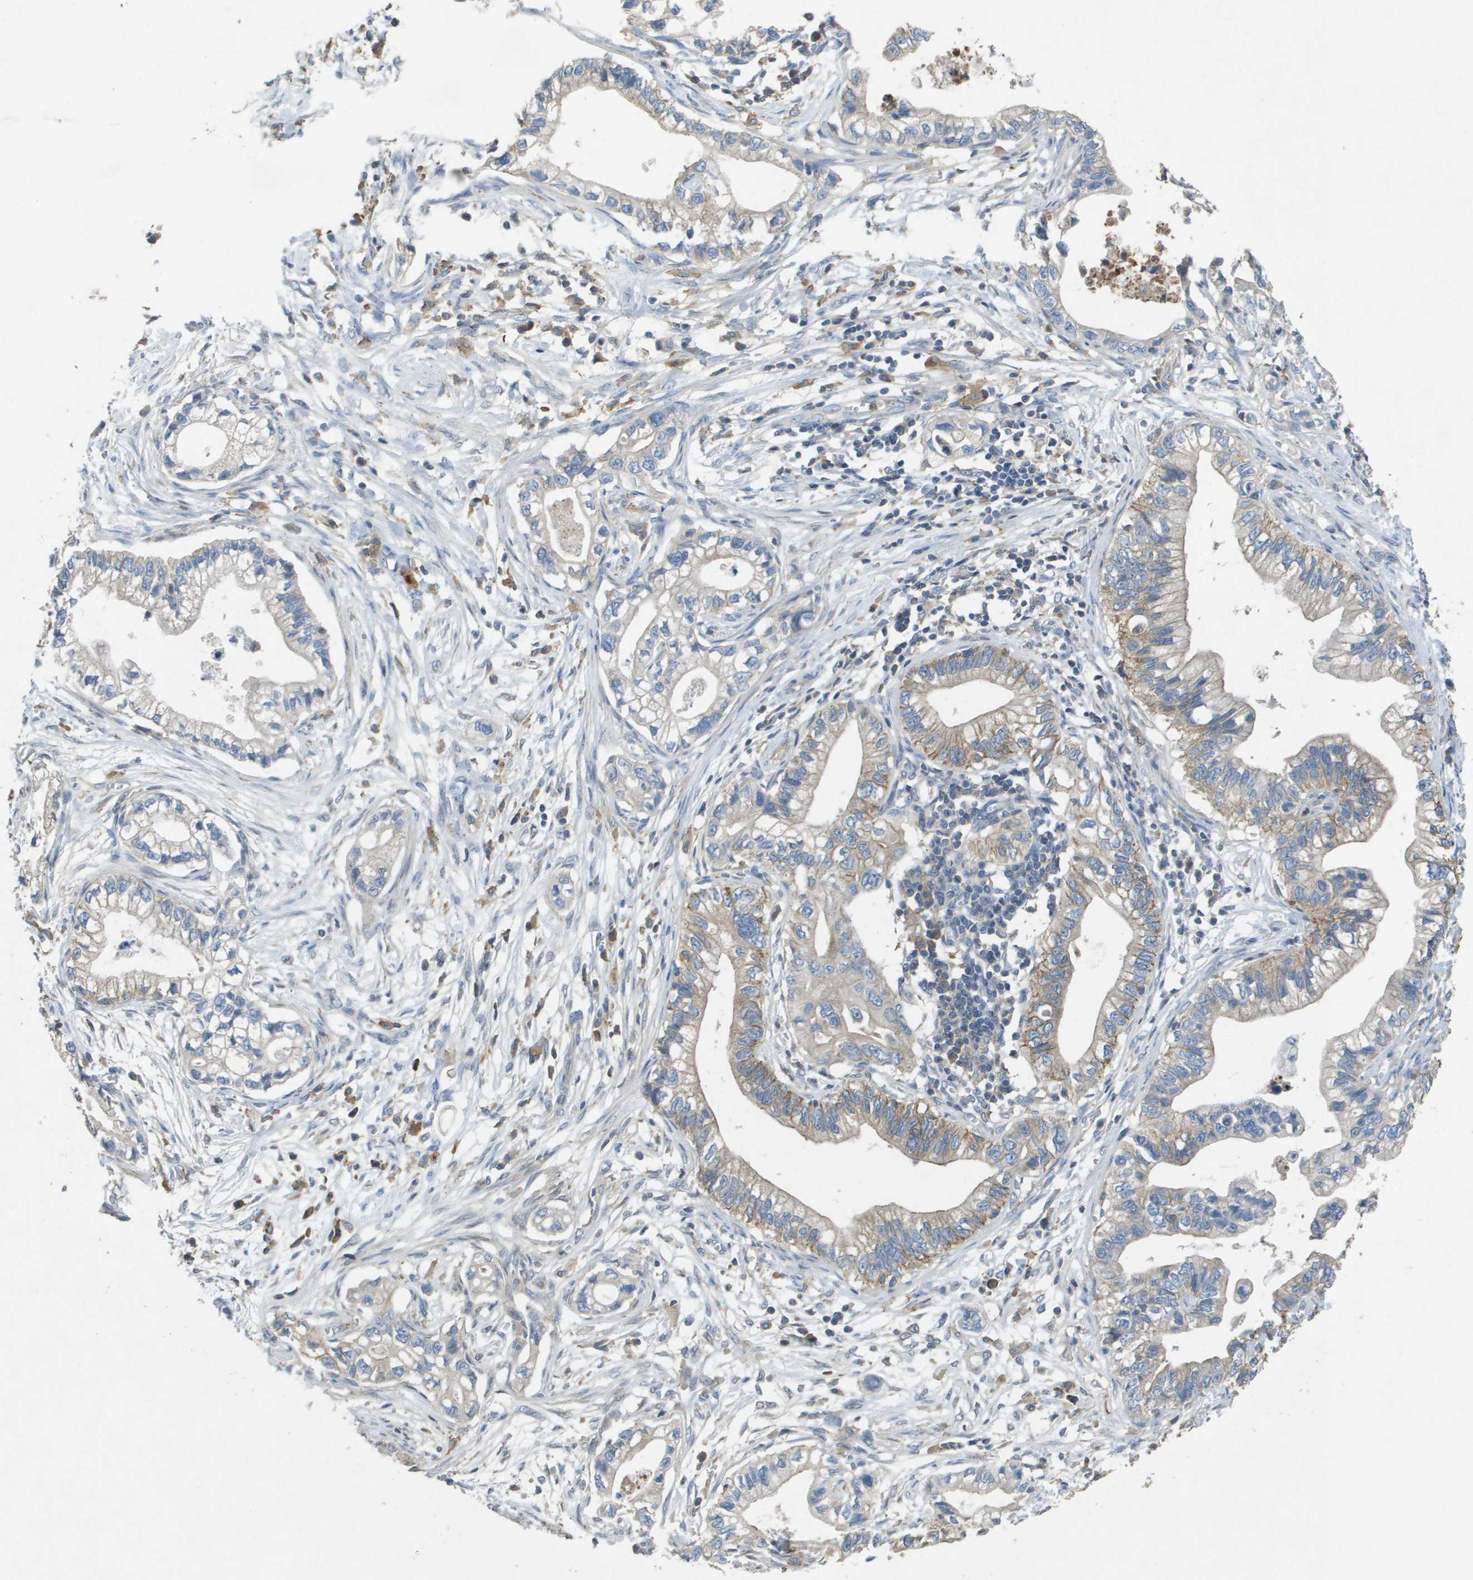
{"staining": {"intensity": "weak", "quantity": "25%-75%", "location": "cytoplasmic/membranous"}, "tissue": "pancreatic cancer", "cell_type": "Tumor cells", "image_type": "cancer", "snomed": [{"axis": "morphology", "description": "Adenocarcinoma, NOS"}, {"axis": "topography", "description": "Pancreas"}], "caption": "Immunohistochemical staining of adenocarcinoma (pancreatic) reveals low levels of weak cytoplasmic/membranous protein expression in about 25%-75% of tumor cells. (brown staining indicates protein expression, while blue staining denotes nuclei).", "gene": "CLCA4", "patient": {"sex": "male", "age": 56}}